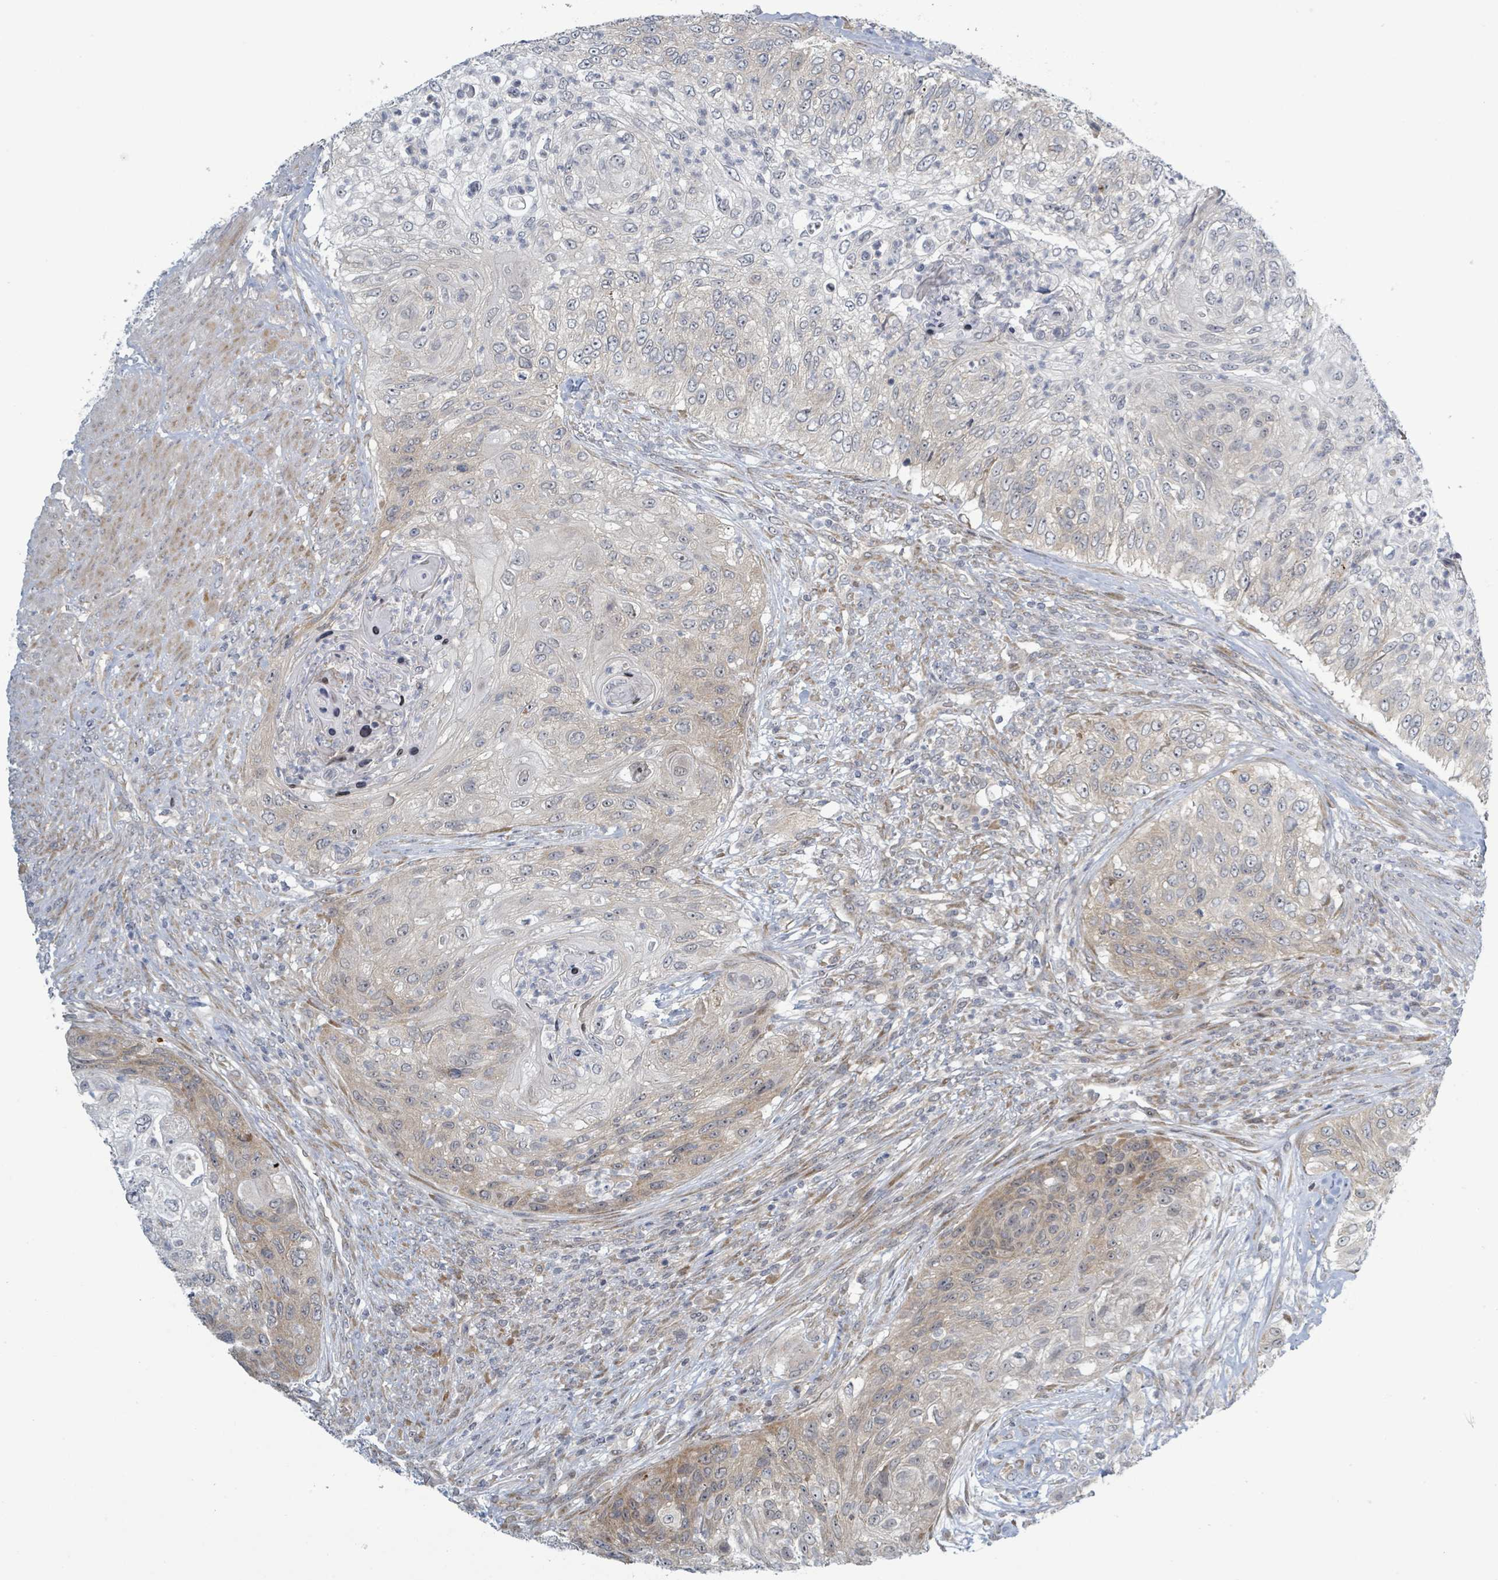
{"staining": {"intensity": "weak", "quantity": "<25%", "location": "cytoplasmic/membranous"}, "tissue": "urothelial cancer", "cell_type": "Tumor cells", "image_type": "cancer", "snomed": [{"axis": "morphology", "description": "Urothelial carcinoma, High grade"}, {"axis": "topography", "description": "Urinary bladder"}], "caption": "Human urothelial carcinoma (high-grade) stained for a protein using IHC displays no positivity in tumor cells.", "gene": "RPL32", "patient": {"sex": "female", "age": 60}}